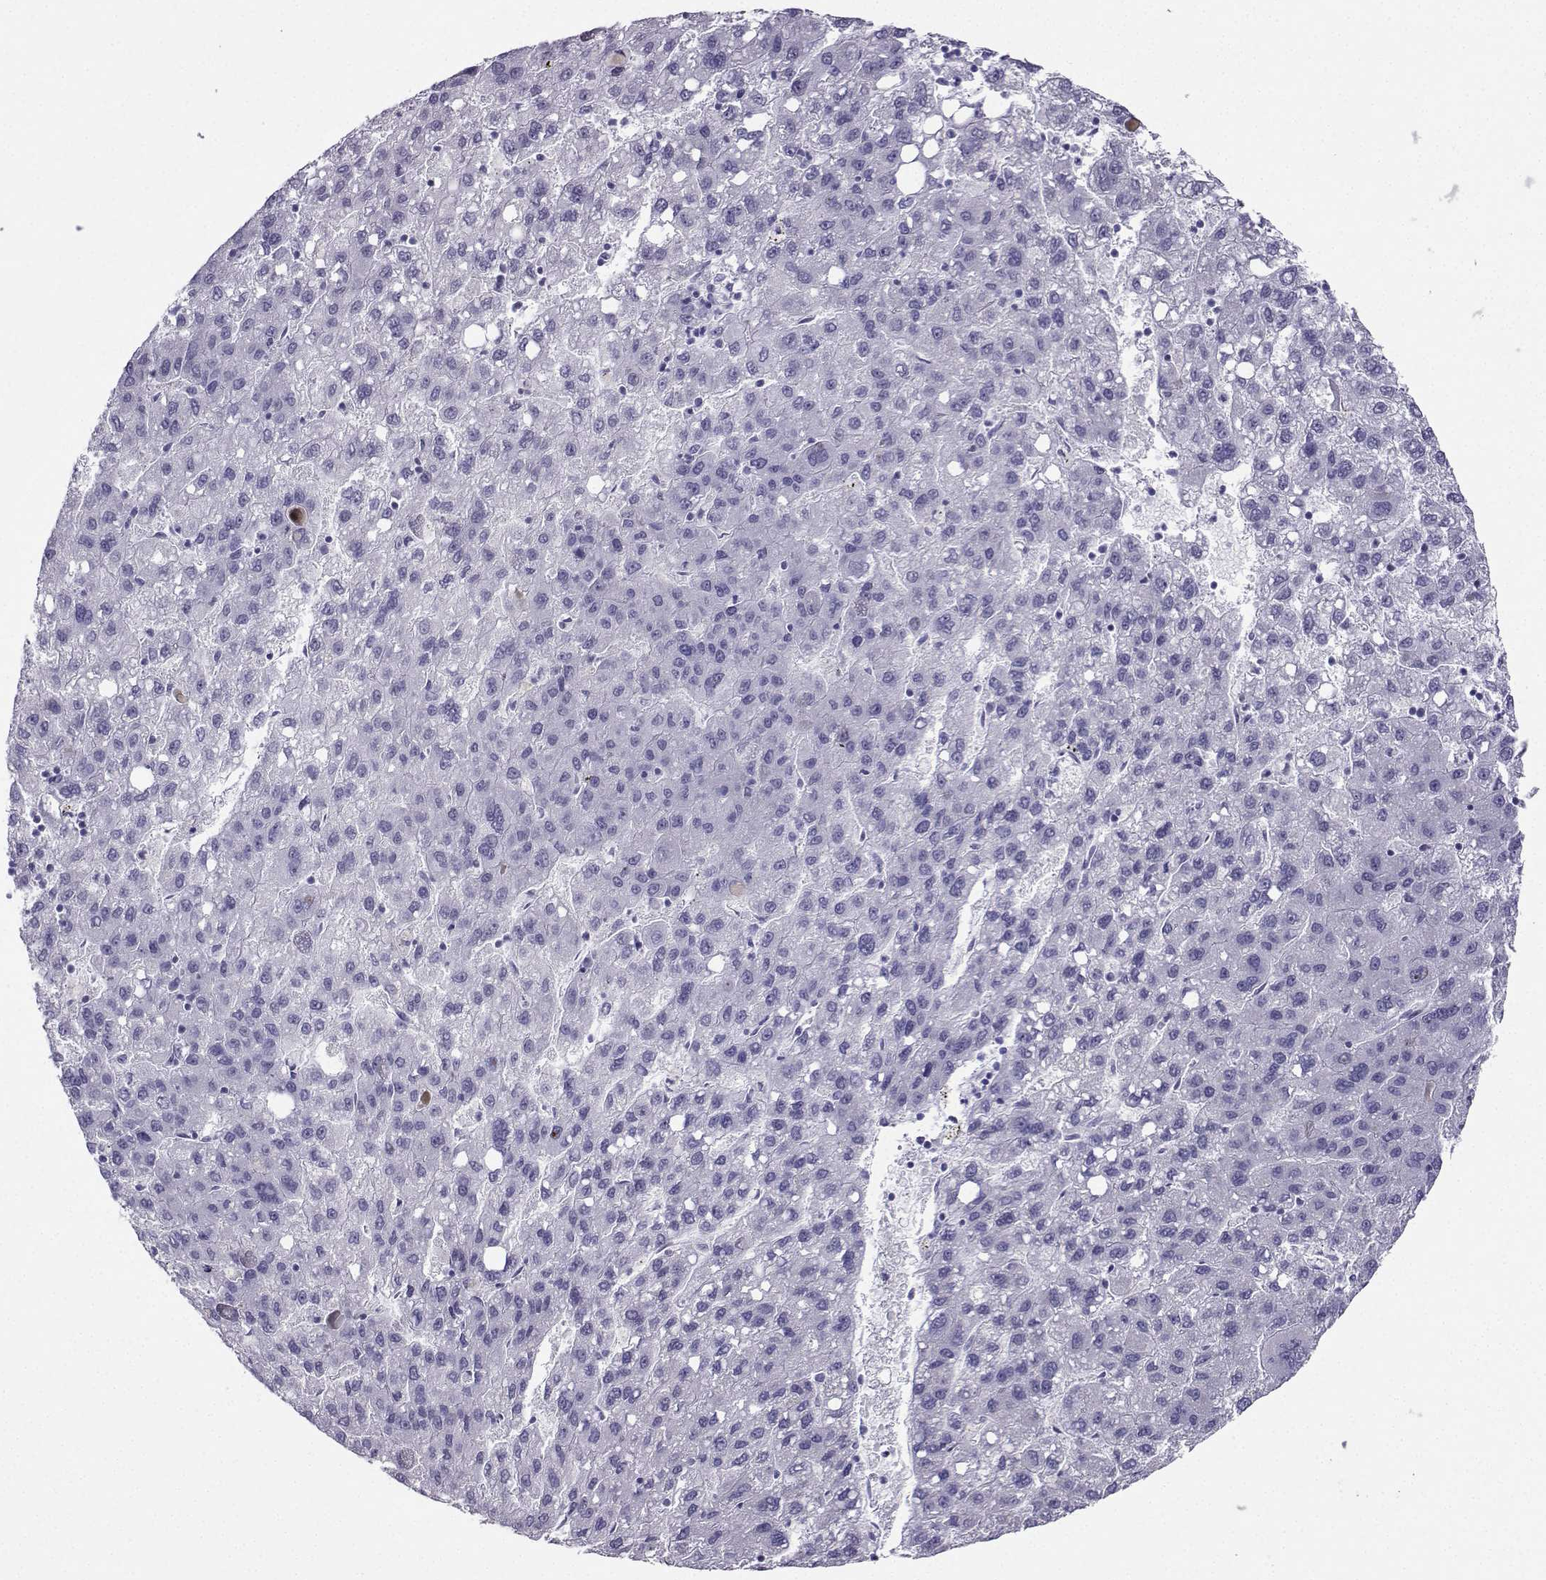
{"staining": {"intensity": "negative", "quantity": "none", "location": "none"}, "tissue": "liver cancer", "cell_type": "Tumor cells", "image_type": "cancer", "snomed": [{"axis": "morphology", "description": "Carcinoma, Hepatocellular, NOS"}, {"axis": "topography", "description": "Liver"}], "caption": "Immunohistochemical staining of human liver cancer (hepatocellular carcinoma) demonstrates no significant positivity in tumor cells.", "gene": "KIF17", "patient": {"sex": "female", "age": 82}}